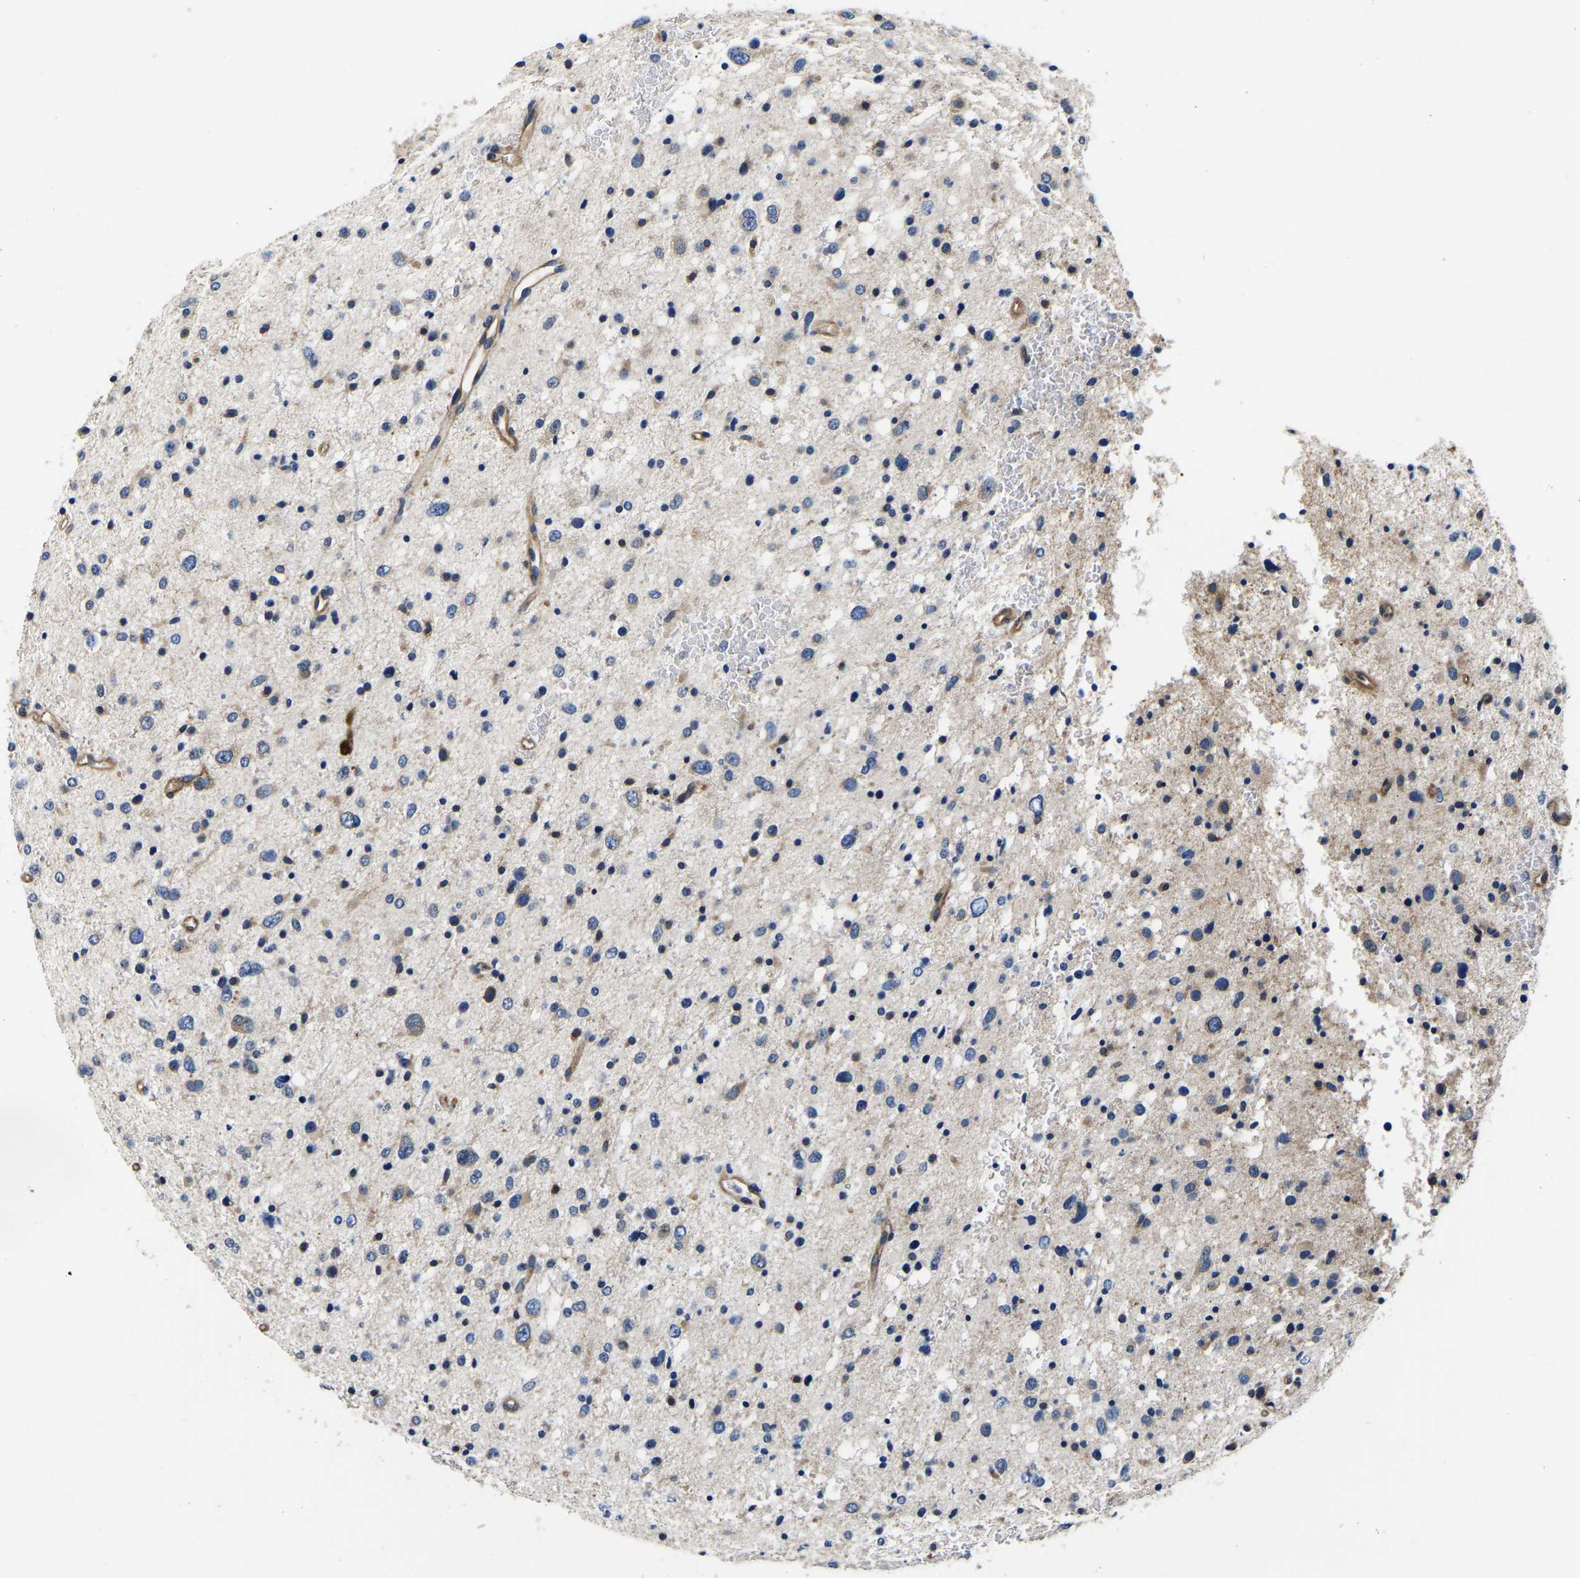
{"staining": {"intensity": "weak", "quantity": "<25%", "location": "cytoplasmic/membranous"}, "tissue": "glioma", "cell_type": "Tumor cells", "image_type": "cancer", "snomed": [{"axis": "morphology", "description": "Glioma, malignant, Low grade"}, {"axis": "topography", "description": "Brain"}], "caption": "Immunohistochemistry image of neoplastic tissue: malignant low-grade glioma stained with DAB displays no significant protein expression in tumor cells. (IHC, brightfield microscopy, high magnification).", "gene": "SH3GLB1", "patient": {"sex": "female", "age": 37}}